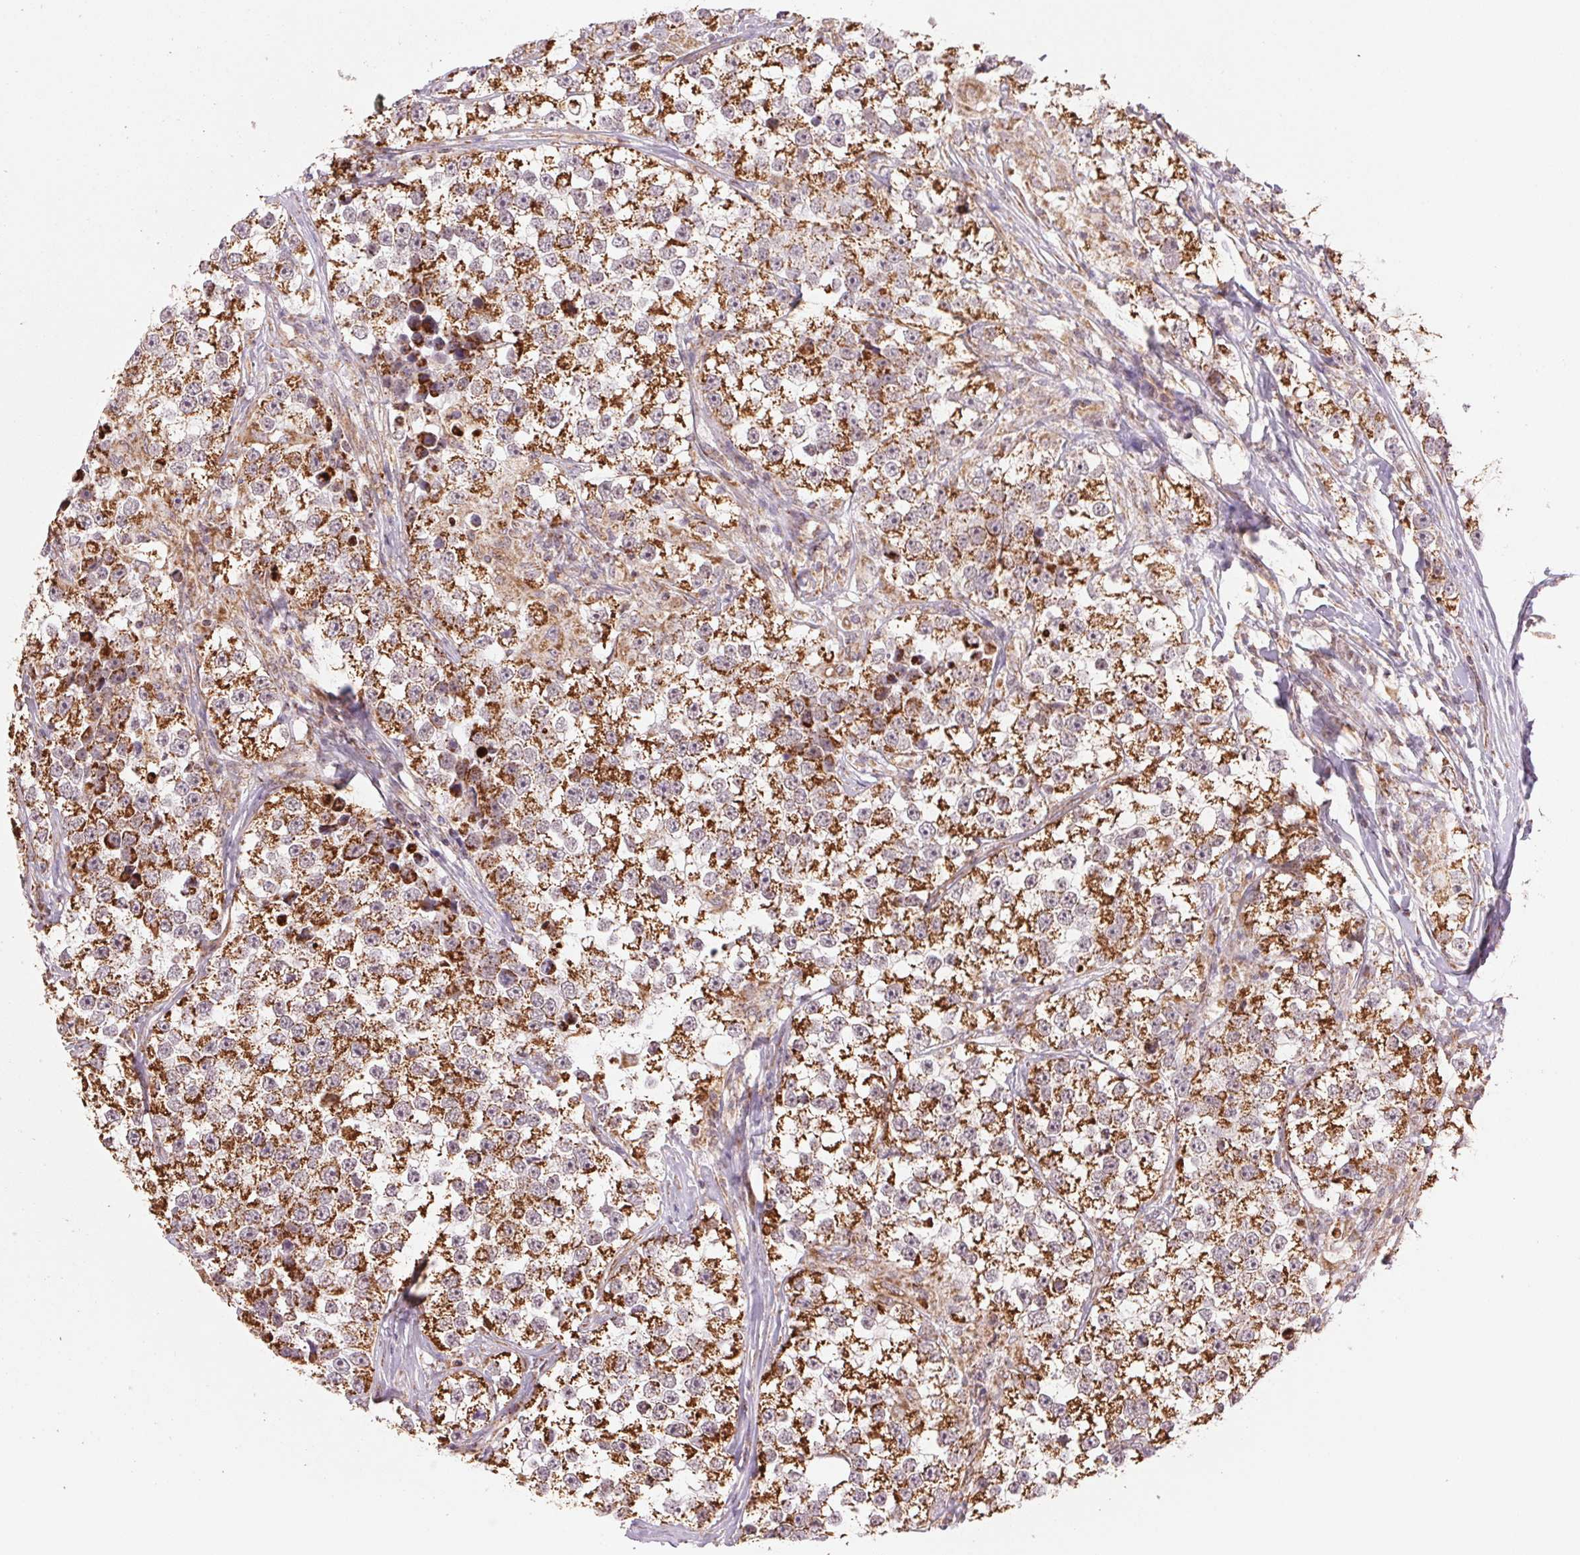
{"staining": {"intensity": "strong", "quantity": ">75%", "location": "cytoplasmic/membranous"}, "tissue": "testis cancer", "cell_type": "Tumor cells", "image_type": "cancer", "snomed": [{"axis": "morphology", "description": "Seminoma, NOS"}, {"axis": "topography", "description": "Testis"}], "caption": "Immunohistochemistry photomicrograph of neoplastic tissue: human testis cancer (seminoma) stained using immunohistochemistry exhibits high levels of strong protein expression localized specifically in the cytoplasmic/membranous of tumor cells, appearing as a cytoplasmic/membranous brown color.", "gene": "MATCAP1", "patient": {"sex": "male", "age": 46}}